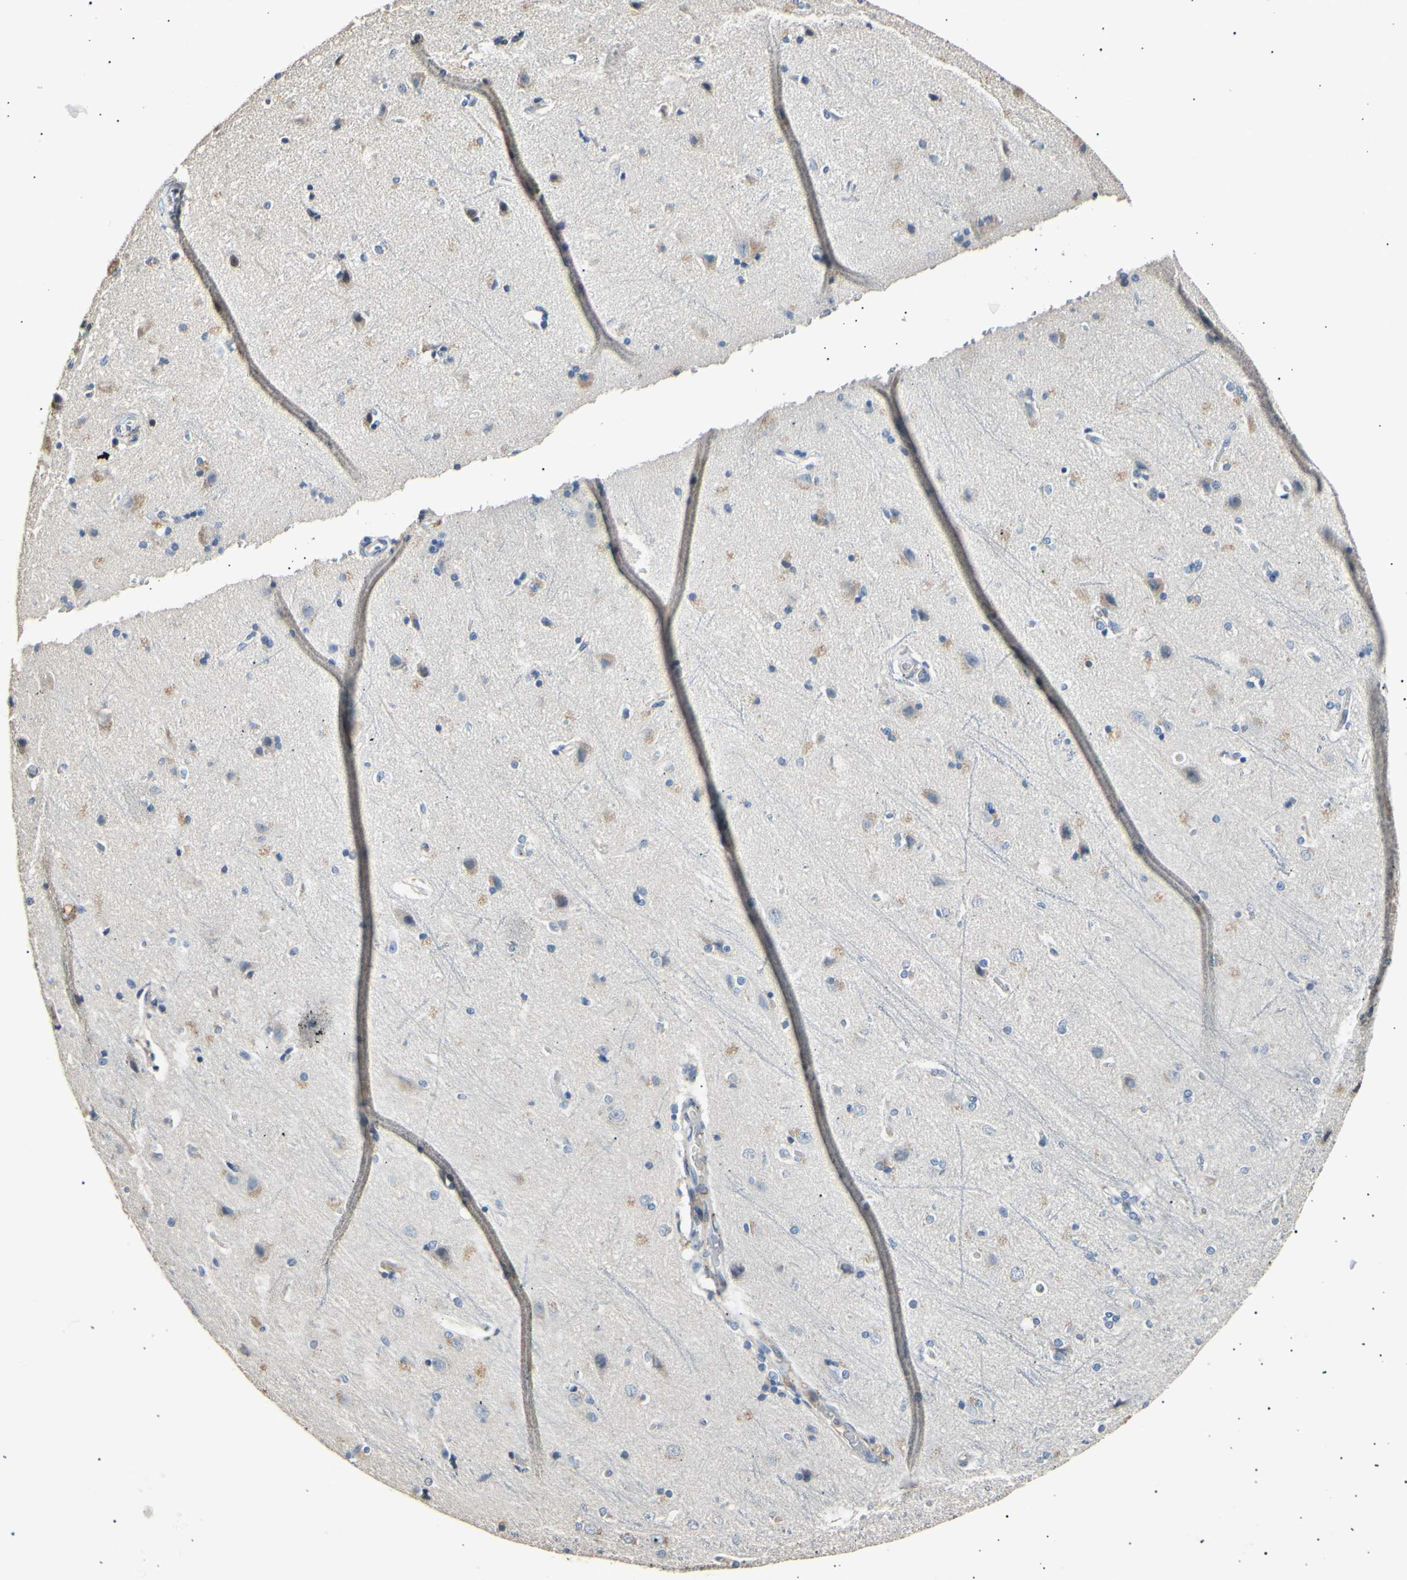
{"staining": {"intensity": "negative", "quantity": "none", "location": "none"}, "tissue": "cerebral cortex", "cell_type": "Endothelial cells", "image_type": "normal", "snomed": [{"axis": "morphology", "description": "Normal tissue, NOS"}, {"axis": "topography", "description": "Cerebral cortex"}], "caption": "This micrograph is of normal cerebral cortex stained with immunohistochemistry to label a protein in brown with the nuclei are counter-stained blue. There is no positivity in endothelial cells.", "gene": "LDLR", "patient": {"sex": "female", "age": 54}}